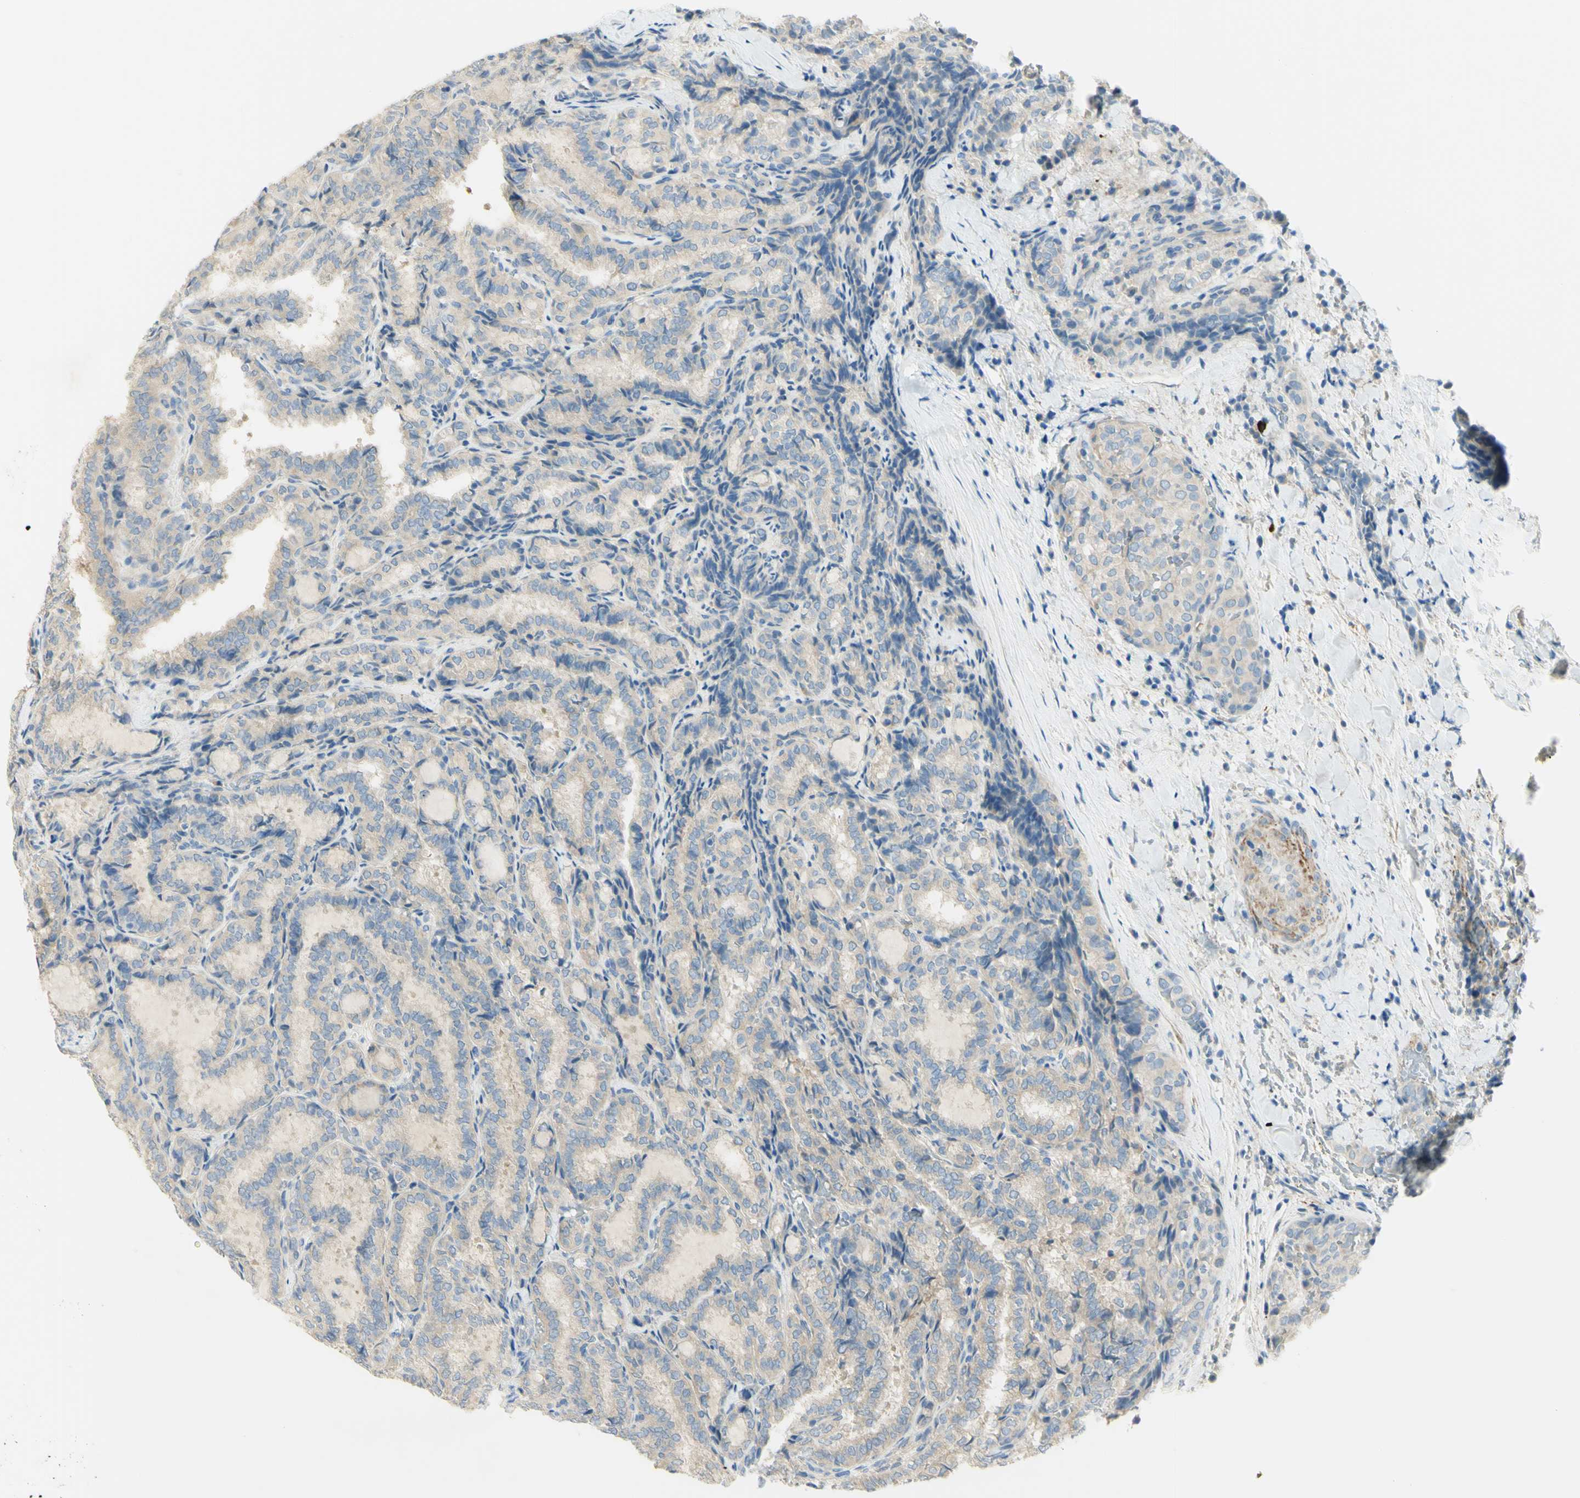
{"staining": {"intensity": "weak", "quantity": ">75%", "location": "cytoplasmic/membranous"}, "tissue": "thyroid cancer", "cell_type": "Tumor cells", "image_type": "cancer", "snomed": [{"axis": "morphology", "description": "Normal tissue, NOS"}, {"axis": "morphology", "description": "Papillary adenocarcinoma, NOS"}, {"axis": "topography", "description": "Thyroid gland"}], "caption": "Papillary adenocarcinoma (thyroid) stained with a brown dye exhibits weak cytoplasmic/membranous positive expression in about >75% of tumor cells.", "gene": "GCNT3", "patient": {"sex": "female", "age": 30}}